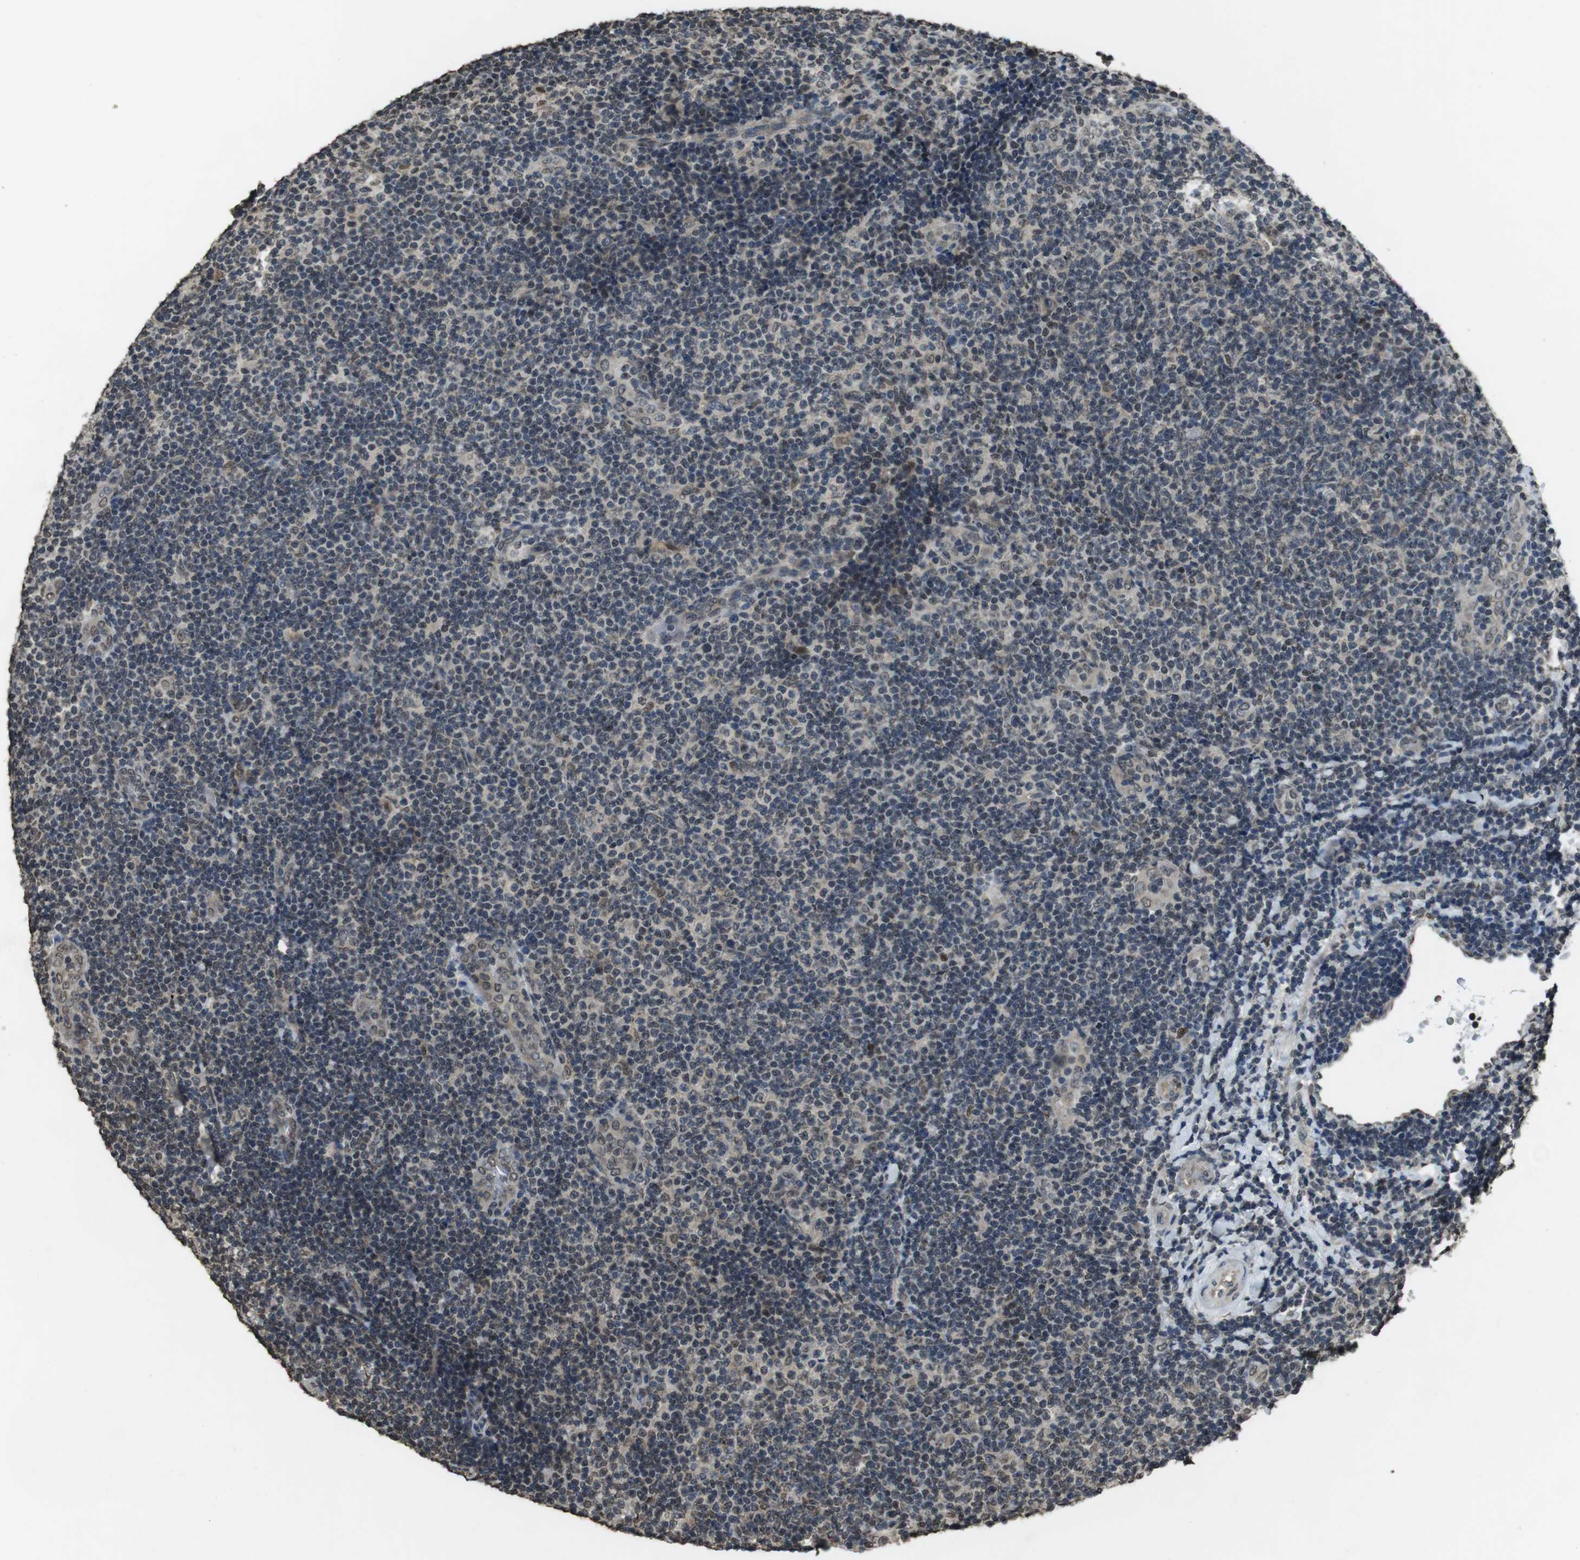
{"staining": {"intensity": "negative", "quantity": "none", "location": "none"}, "tissue": "lymphoma", "cell_type": "Tumor cells", "image_type": "cancer", "snomed": [{"axis": "morphology", "description": "Malignant lymphoma, non-Hodgkin's type, Low grade"}, {"axis": "topography", "description": "Lymph node"}], "caption": "DAB immunohistochemical staining of human malignant lymphoma, non-Hodgkin's type (low-grade) shows no significant staining in tumor cells.", "gene": "MAF", "patient": {"sex": "male", "age": 83}}